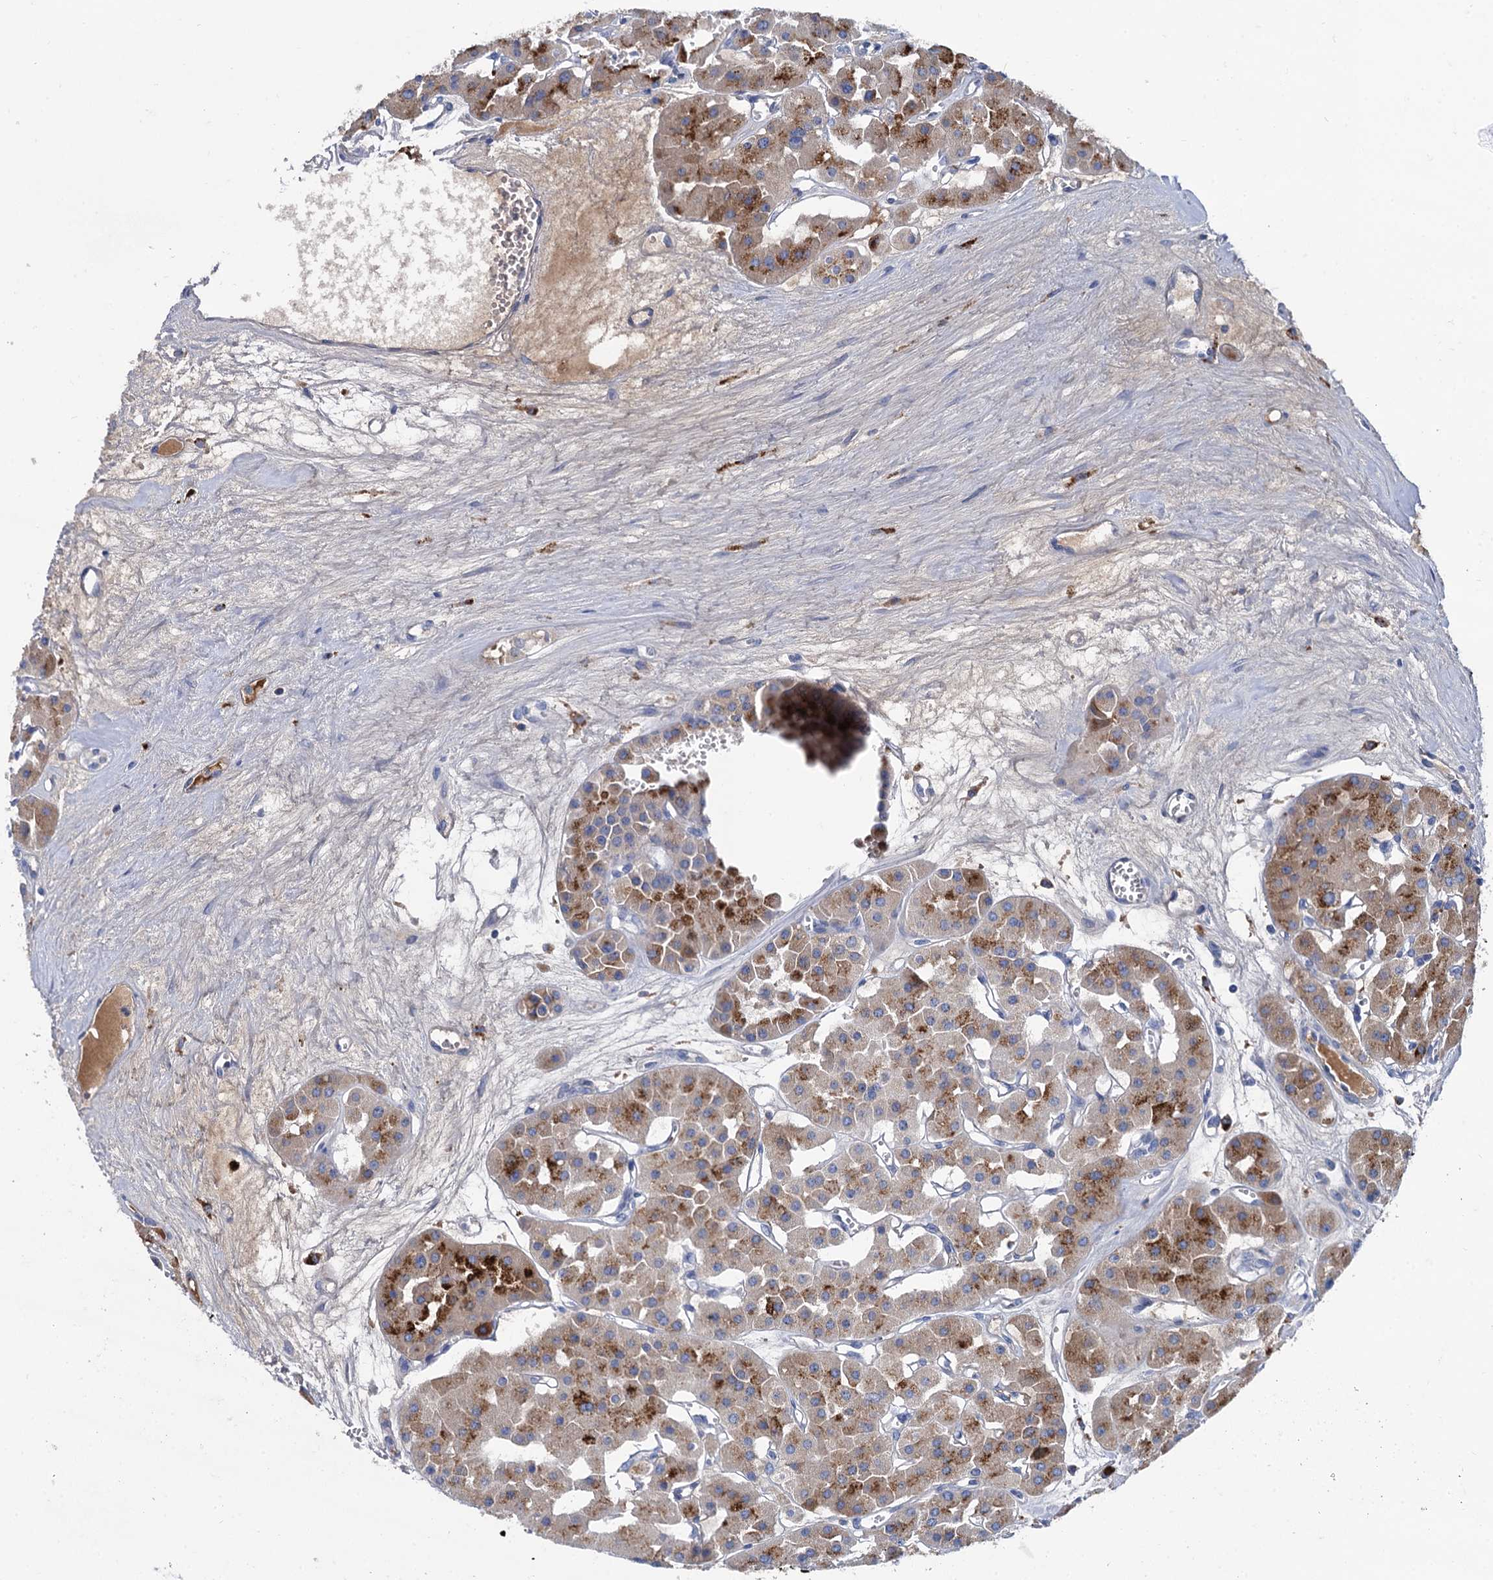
{"staining": {"intensity": "moderate", "quantity": ">75%", "location": "cytoplasmic/membranous"}, "tissue": "renal cancer", "cell_type": "Tumor cells", "image_type": "cancer", "snomed": [{"axis": "morphology", "description": "Carcinoma, NOS"}, {"axis": "topography", "description": "Kidney"}], "caption": "Immunohistochemical staining of carcinoma (renal) demonstrates medium levels of moderate cytoplasmic/membranous staining in about >75% of tumor cells.", "gene": "APOD", "patient": {"sex": "female", "age": 75}}